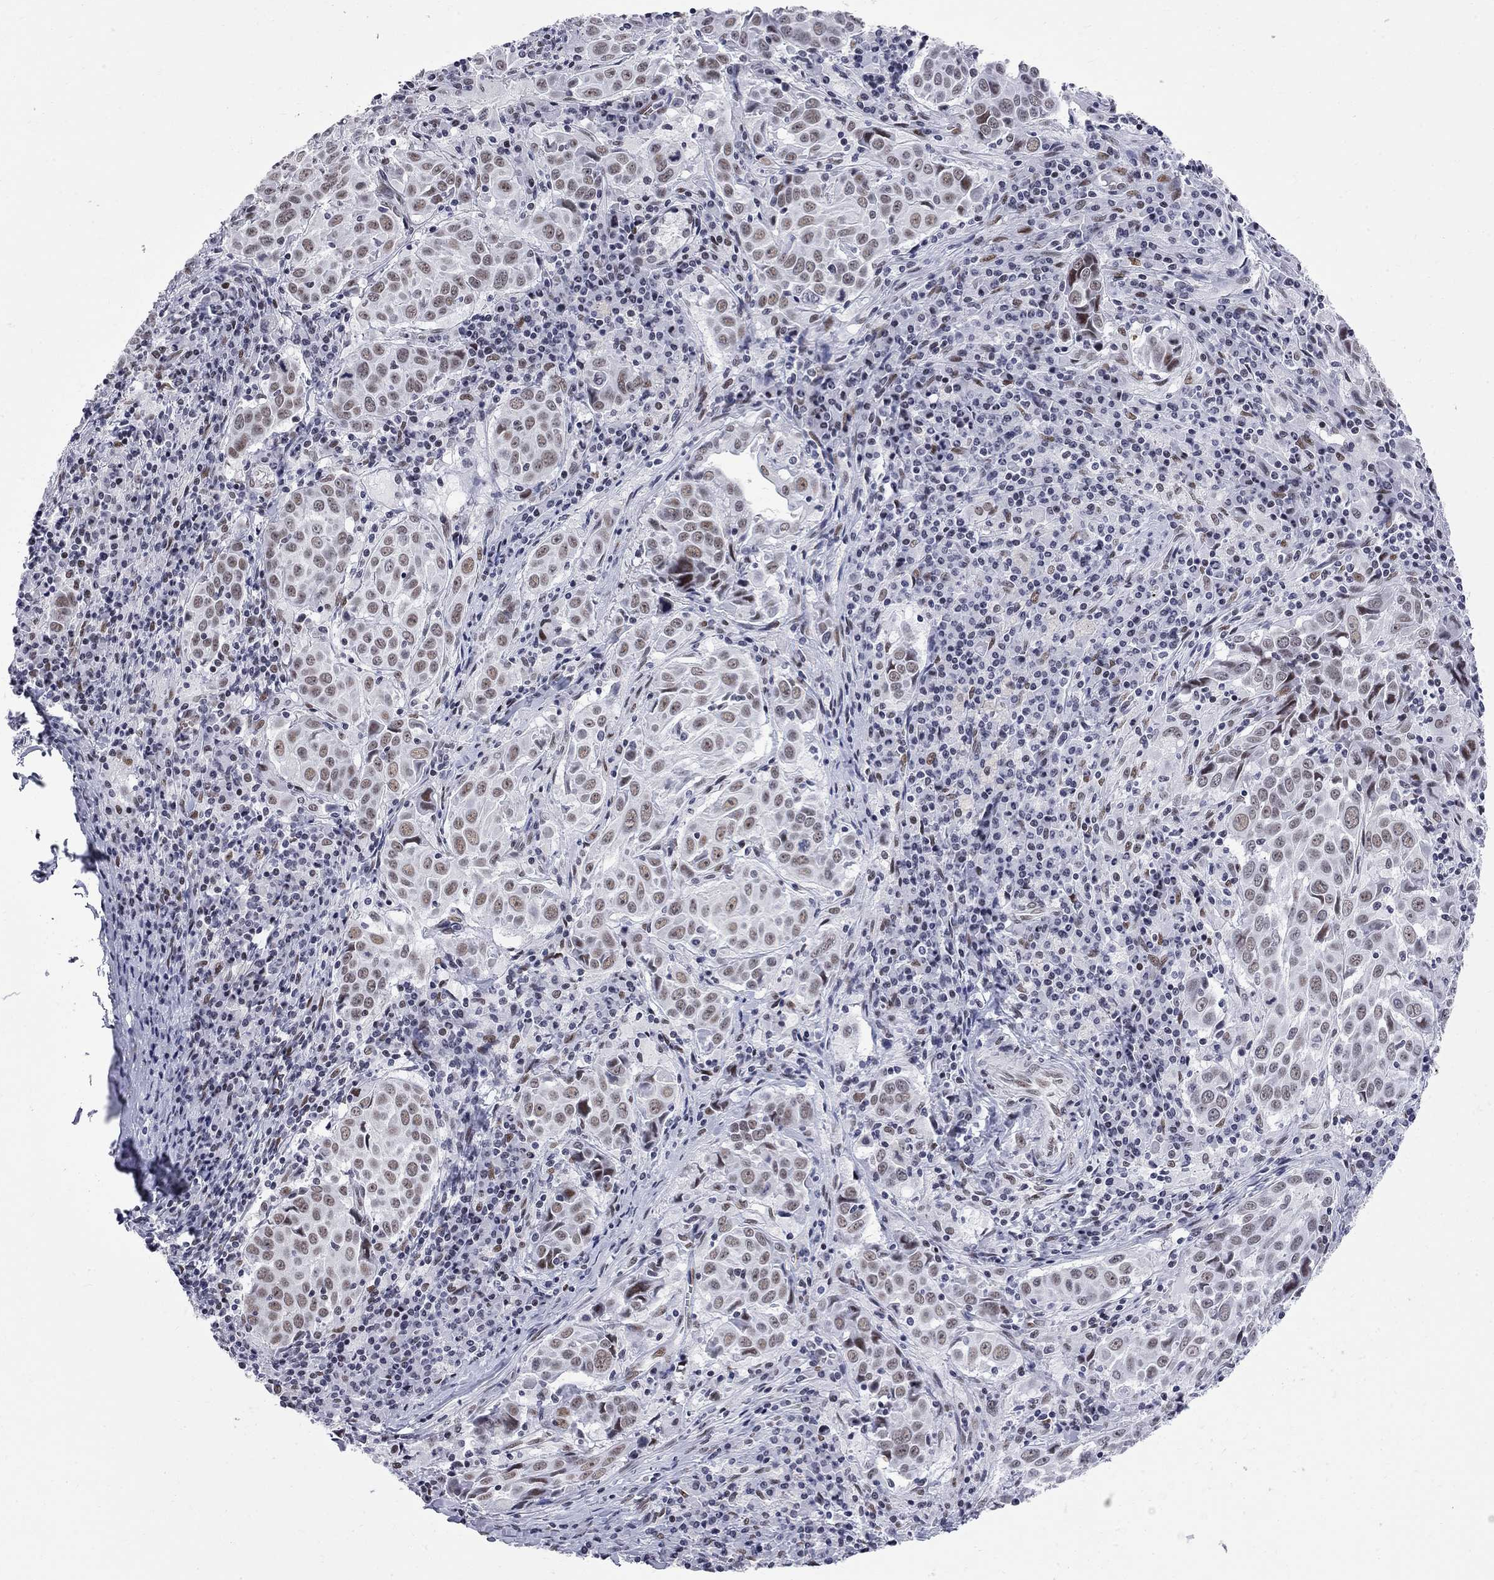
{"staining": {"intensity": "weak", "quantity": ">75%", "location": "nuclear"}, "tissue": "lung cancer", "cell_type": "Tumor cells", "image_type": "cancer", "snomed": [{"axis": "morphology", "description": "Squamous cell carcinoma, NOS"}, {"axis": "topography", "description": "Lung"}], "caption": "A brown stain labels weak nuclear staining of a protein in lung squamous cell carcinoma tumor cells.", "gene": "ZBTB47", "patient": {"sex": "male", "age": 57}}